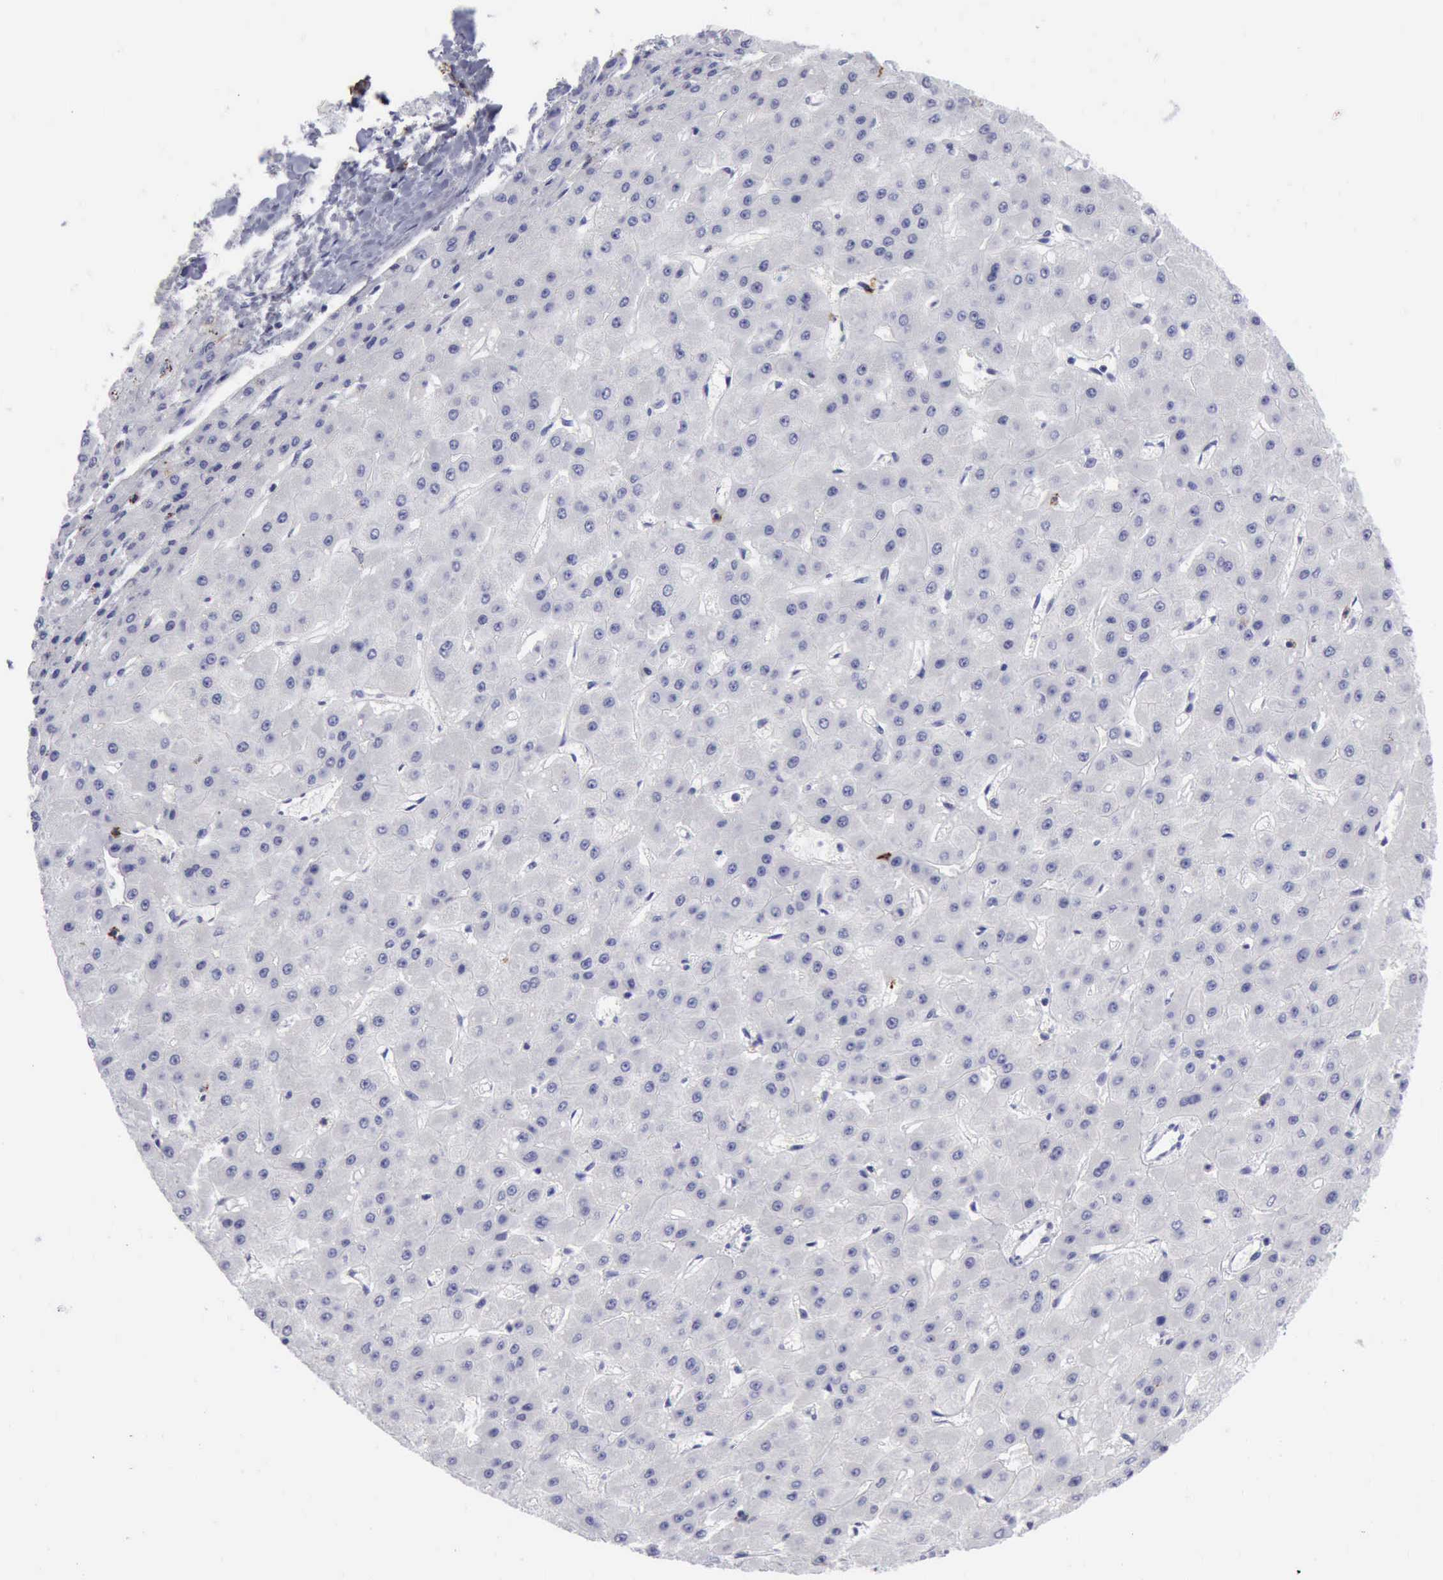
{"staining": {"intensity": "negative", "quantity": "none", "location": "none"}, "tissue": "liver cancer", "cell_type": "Tumor cells", "image_type": "cancer", "snomed": [{"axis": "morphology", "description": "Carcinoma, Hepatocellular, NOS"}, {"axis": "topography", "description": "Liver"}], "caption": "Liver hepatocellular carcinoma was stained to show a protein in brown. There is no significant expression in tumor cells.", "gene": "NCAM1", "patient": {"sex": "female", "age": 52}}